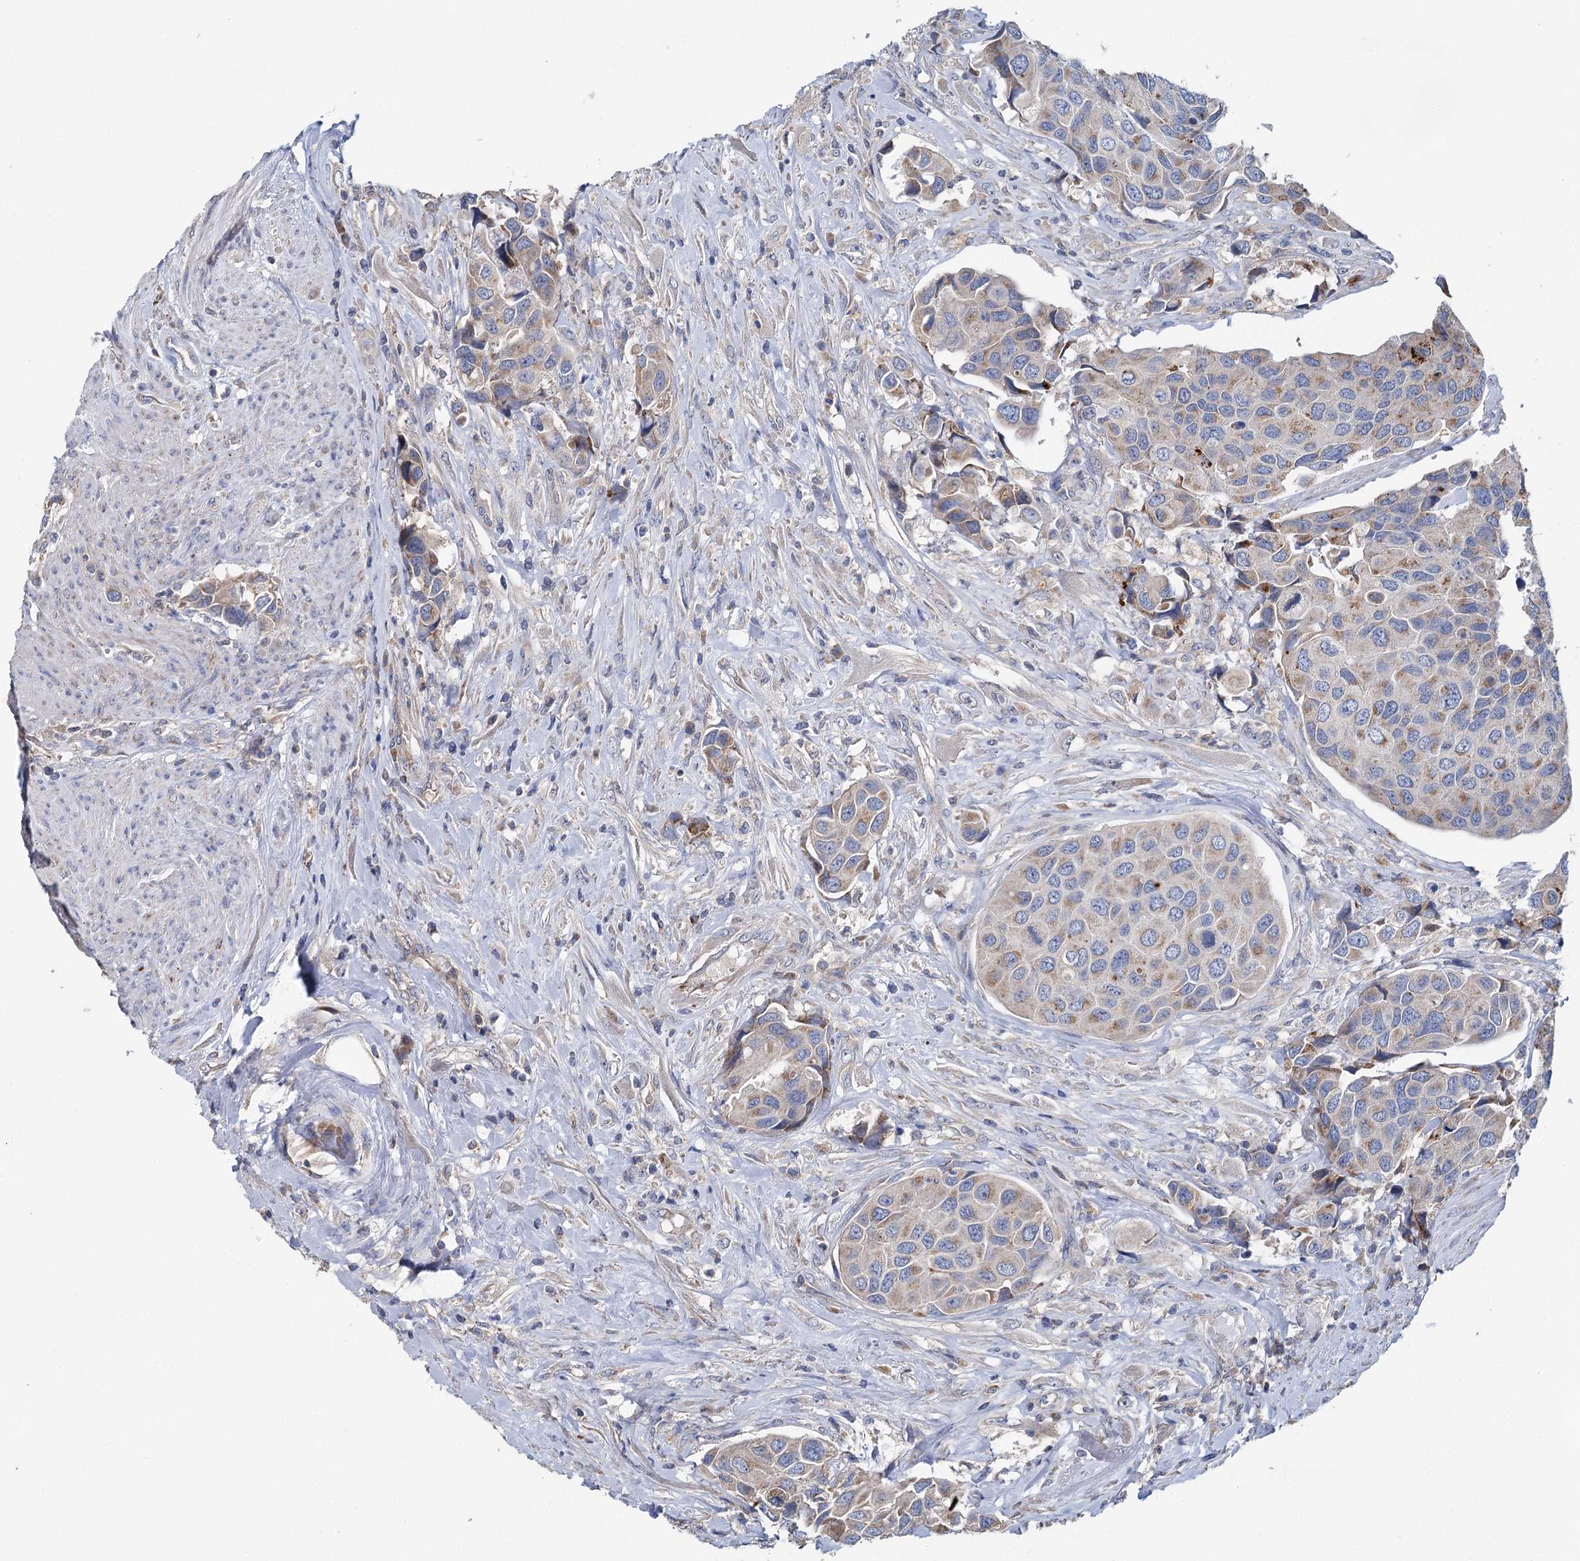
{"staining": {"intensity": "weak", "quantity": "<25%", "location": "cytoplasmic/membranous"}, "tissue": "urothelial cancer", "cell_type": "Tumor cells", "image_type": "cancer", "snomed": [{"axis": "morphology", "description": "Urothelial carcinoma, High grade"}, {"axis": "topography", "description": "Urinary bladder"}], "caption": "Tumor cells show no significant positivity in high-grade urothelial carcinoma.", "gene": "ANKRD16", "patient": {"sex": "male", "age": 74}}